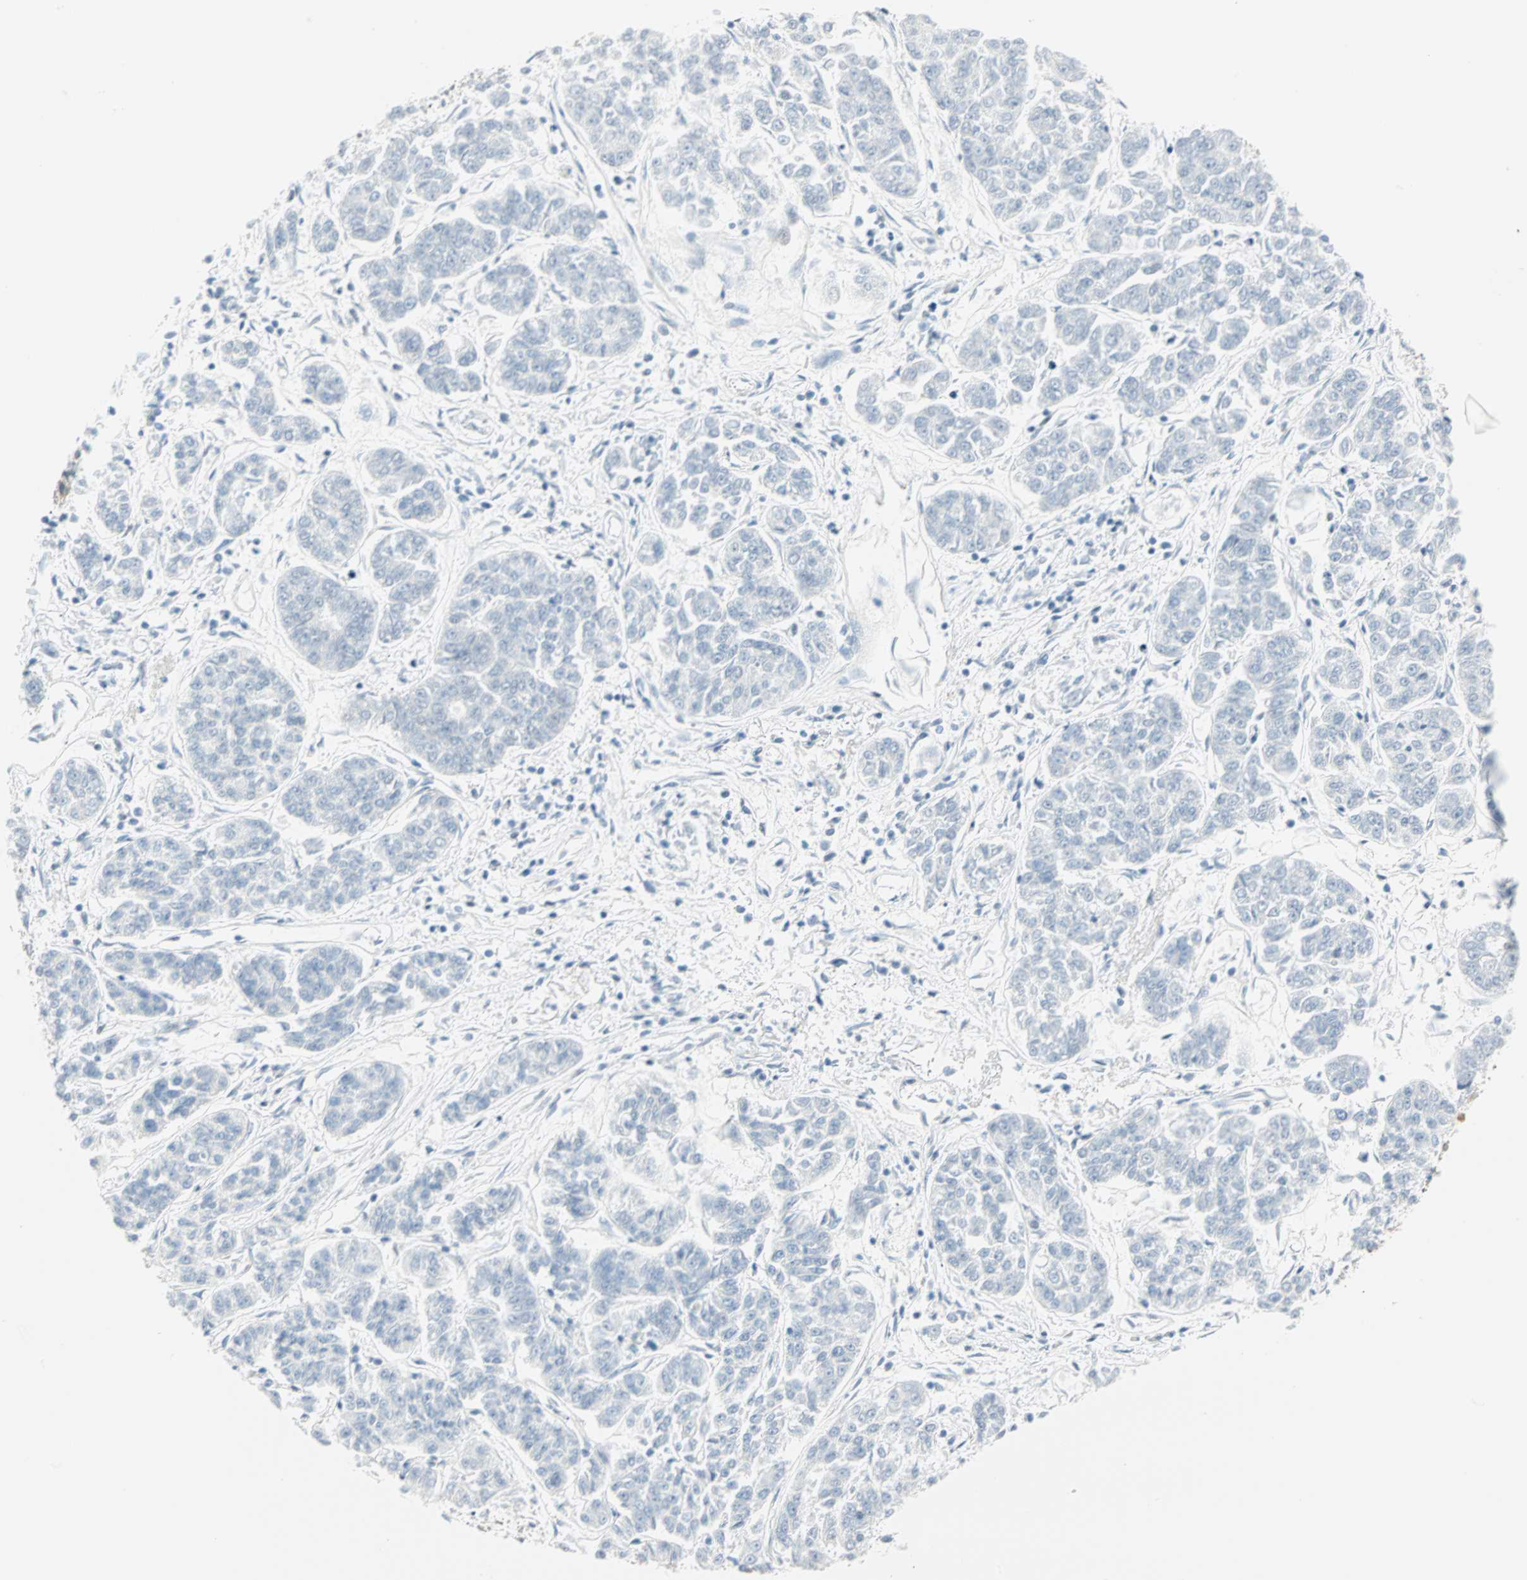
{"staining": {"intensity": "negative", "quantity": "none", "location": "none"}, "tissue": "lung cancer", "cell_type": "Tumor cells", "image_type": "cancer", "snomed": [{"axis": "morphology", "description": "Adenocarcinoma, NOS"}, {"axis": "topography", "description": "Lung"}], "caption": "An IHC histopathology image of adenocarcinoma (lung) is shown. There is no staining in tumor cells of adenocarcinoma (lung). The staining is performed using DAB (3,3'-diaminobenzidine) brown chromogen with nuclei counter-stained in using hematoxylin.", "gene": "PKNOX1", "patient": {"sex": "male", "age": 84}}